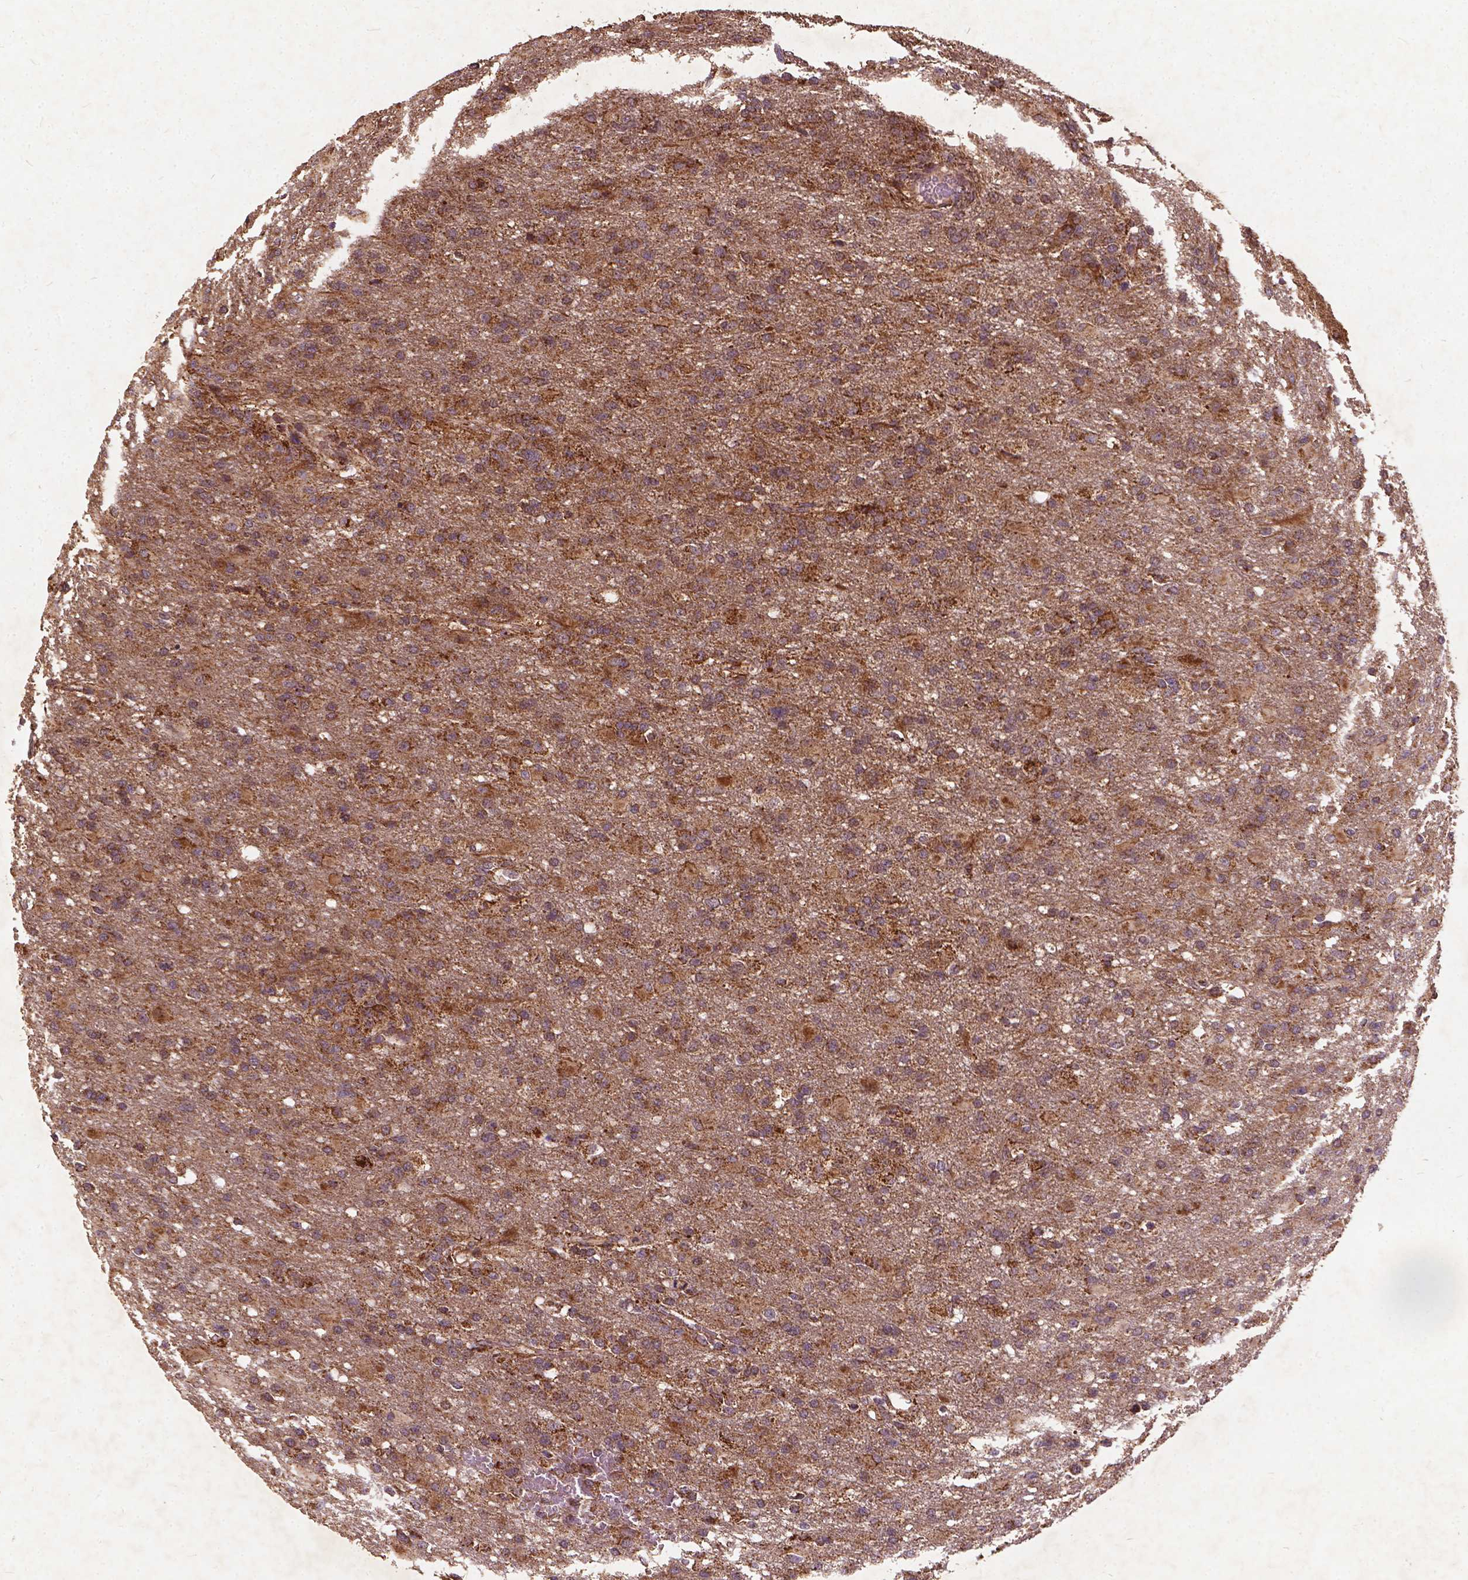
{"staining": {"intensity": "moderate", "quantity": ">75%", "location": "cytoplasmic/membranous"}, "tissue": "glioma", "cell_type": "Tumor cells", "image_type": "cancer", "snomed": [{"axis": "morphology", "description": "Glioma, malignant, High grade"}, {"axis": "topography", "description": "Brain"}], "caption": "This is a histology image of immunohistochemistry staining of glioma, which shows moderate positivity in the cytoplasmic/membranous of tumor cells.", "gene": "UBXN2A", "patient": {"sex": "male", "age": 68}}